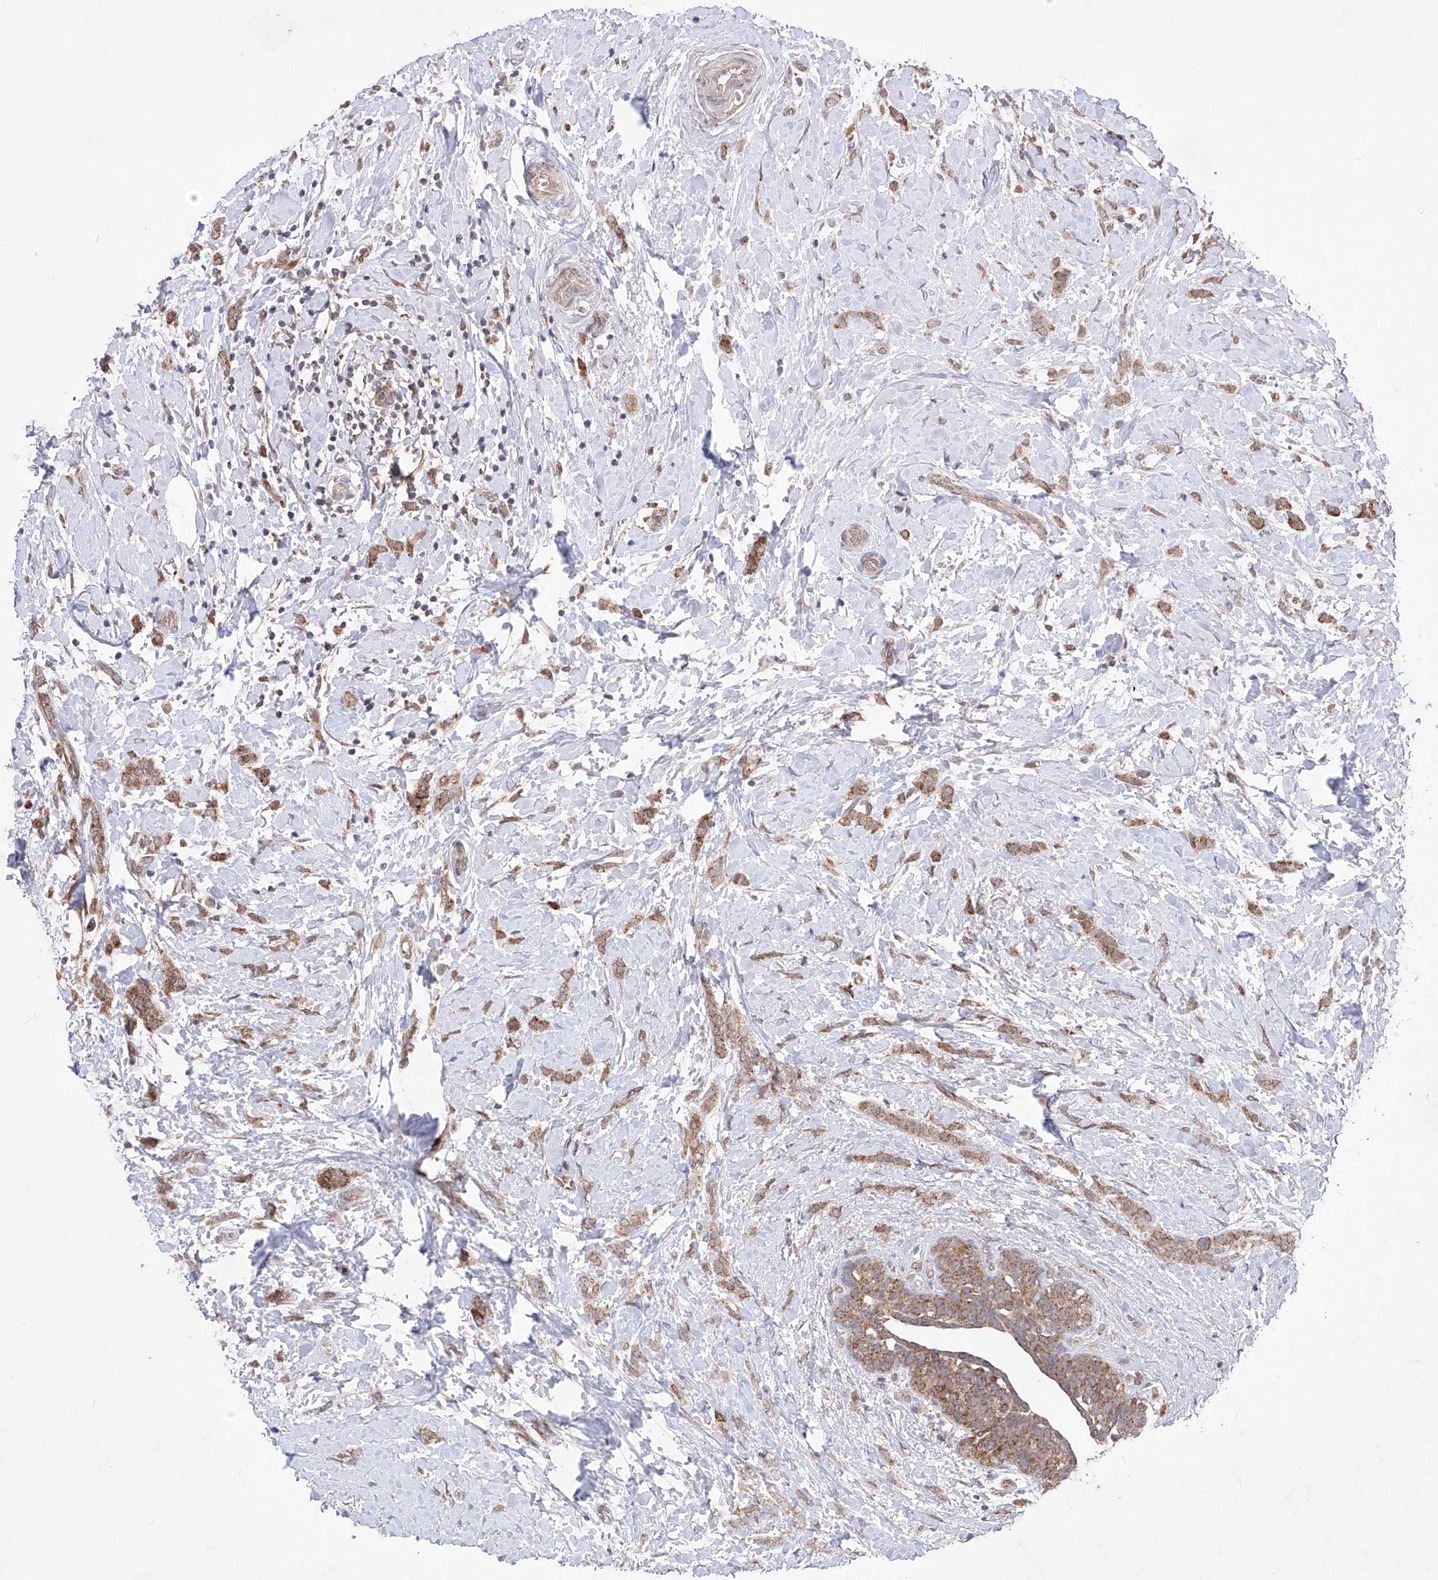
{"staining": {"intensity": "moderate", "quantity": ">75%", "location": "cytoplasmic/membranous"}, "tissue": "breast cancer", "cell_type": "Tumor cells", "image_type": "cancer", "snomed": [{"axis": "morphology", "description": "Lobular carcinoma, in situ"}, {"axis": "morphology", "description": "Lobular carcinoma"}, {"axis": "topography", "description": "Breast"}], "caption": "This image reveals IHC staining of human breast cancer, with medium moderate cytoplasmic/membranous positivity in about >75% of tumor cells.", "gene": "SDHAF4", "patient": {"sex": "female", "age": 41}}